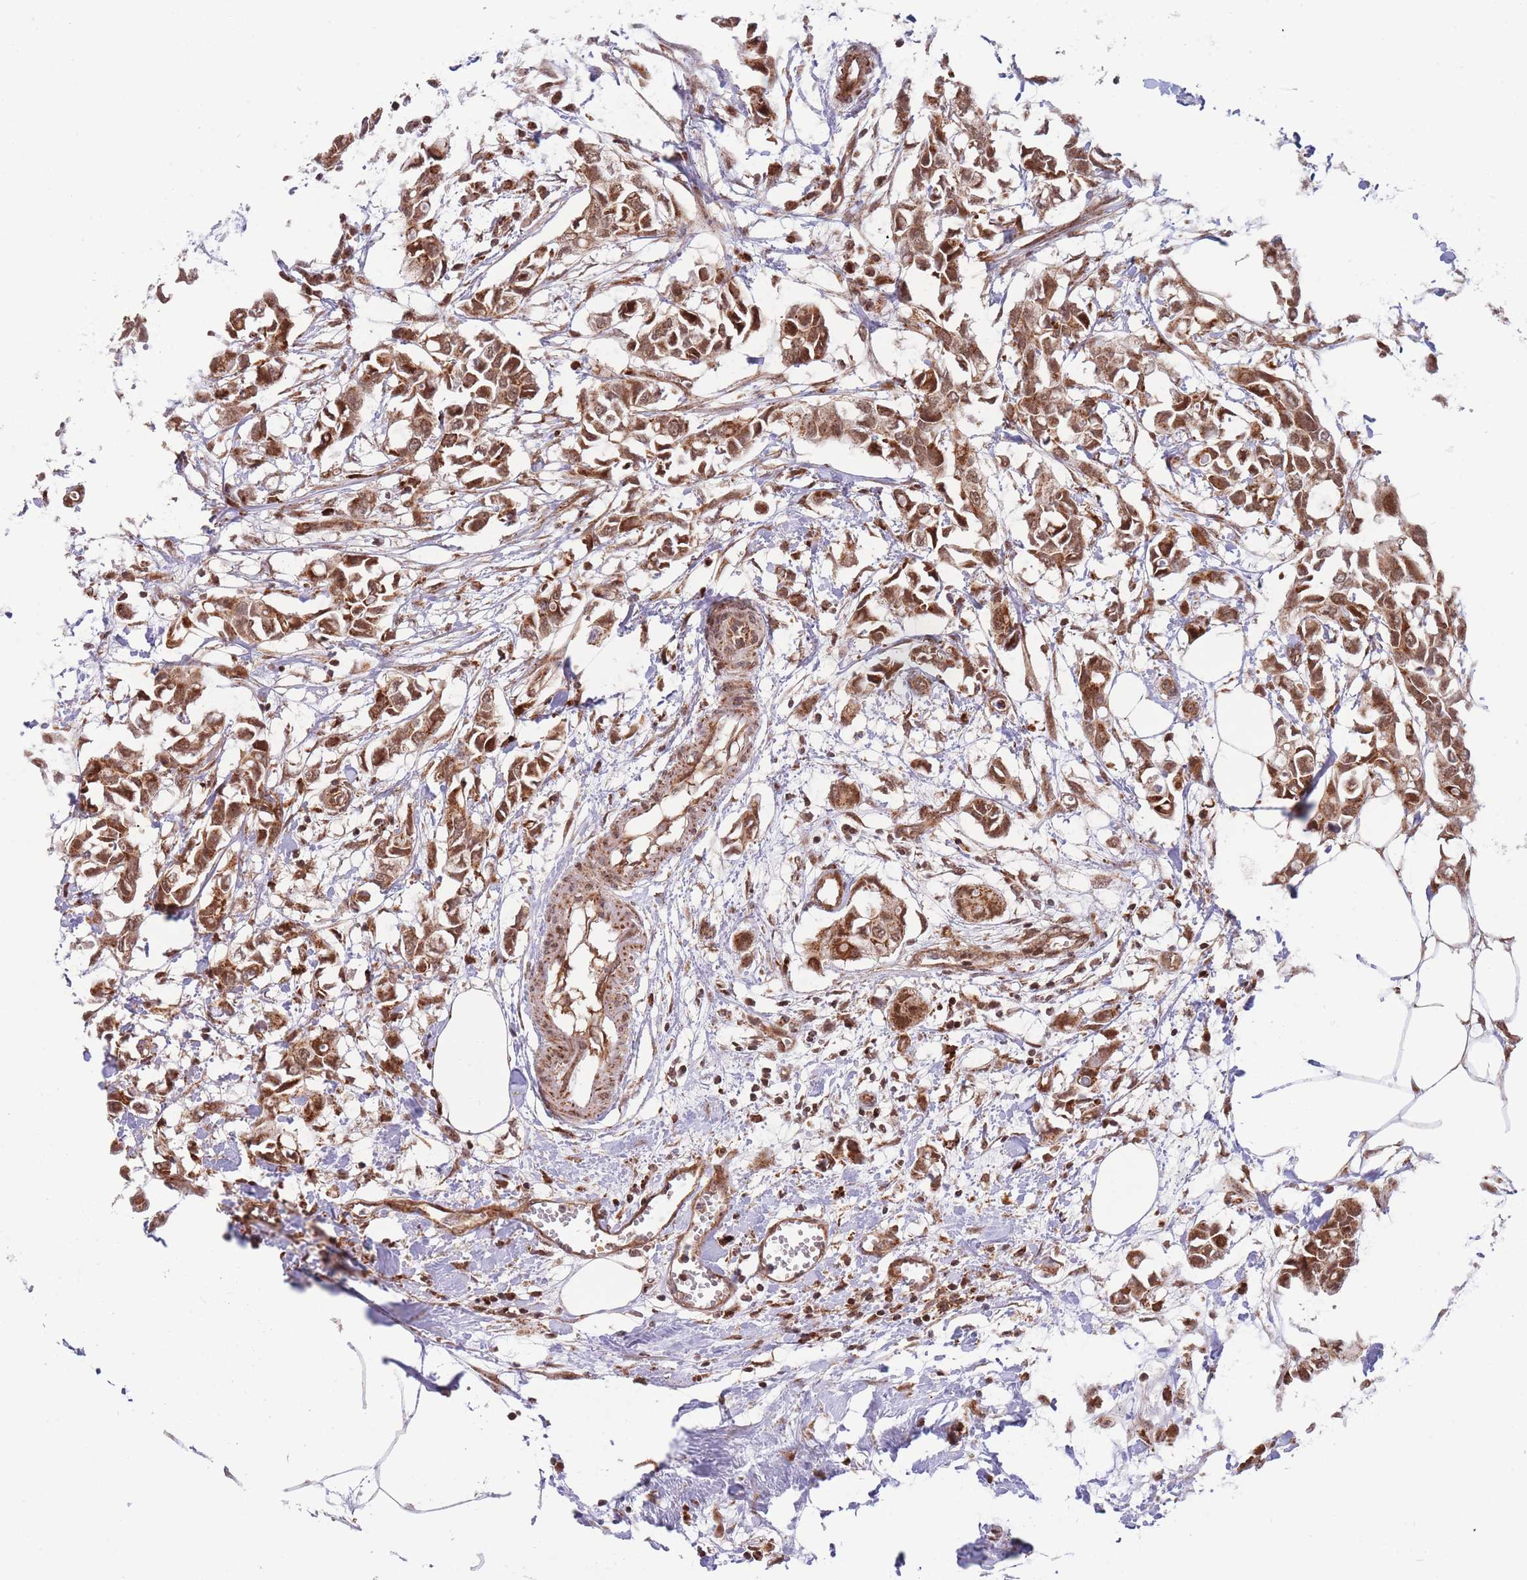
{"staining": {"intensity": "moderate", "quantity": ">75%", "location": "nuclear"}, "tissue": "breast cancer", "cell_type": "Tumor cells", "image_type": "cancer", "snomed": [{"axis": "morphology", "description": "Duct carcinoma"}, {"axis": "topography", "description": "Breast"}], "caption": "The immunohistochemical stain shows moderate nuclear positivity in tumor cells of intraductal carcinoma (breast) tissue. Nuclei are stained in blue.", "gene": "BOD1L1", "patient": {"sex": "female", "age": 41}}